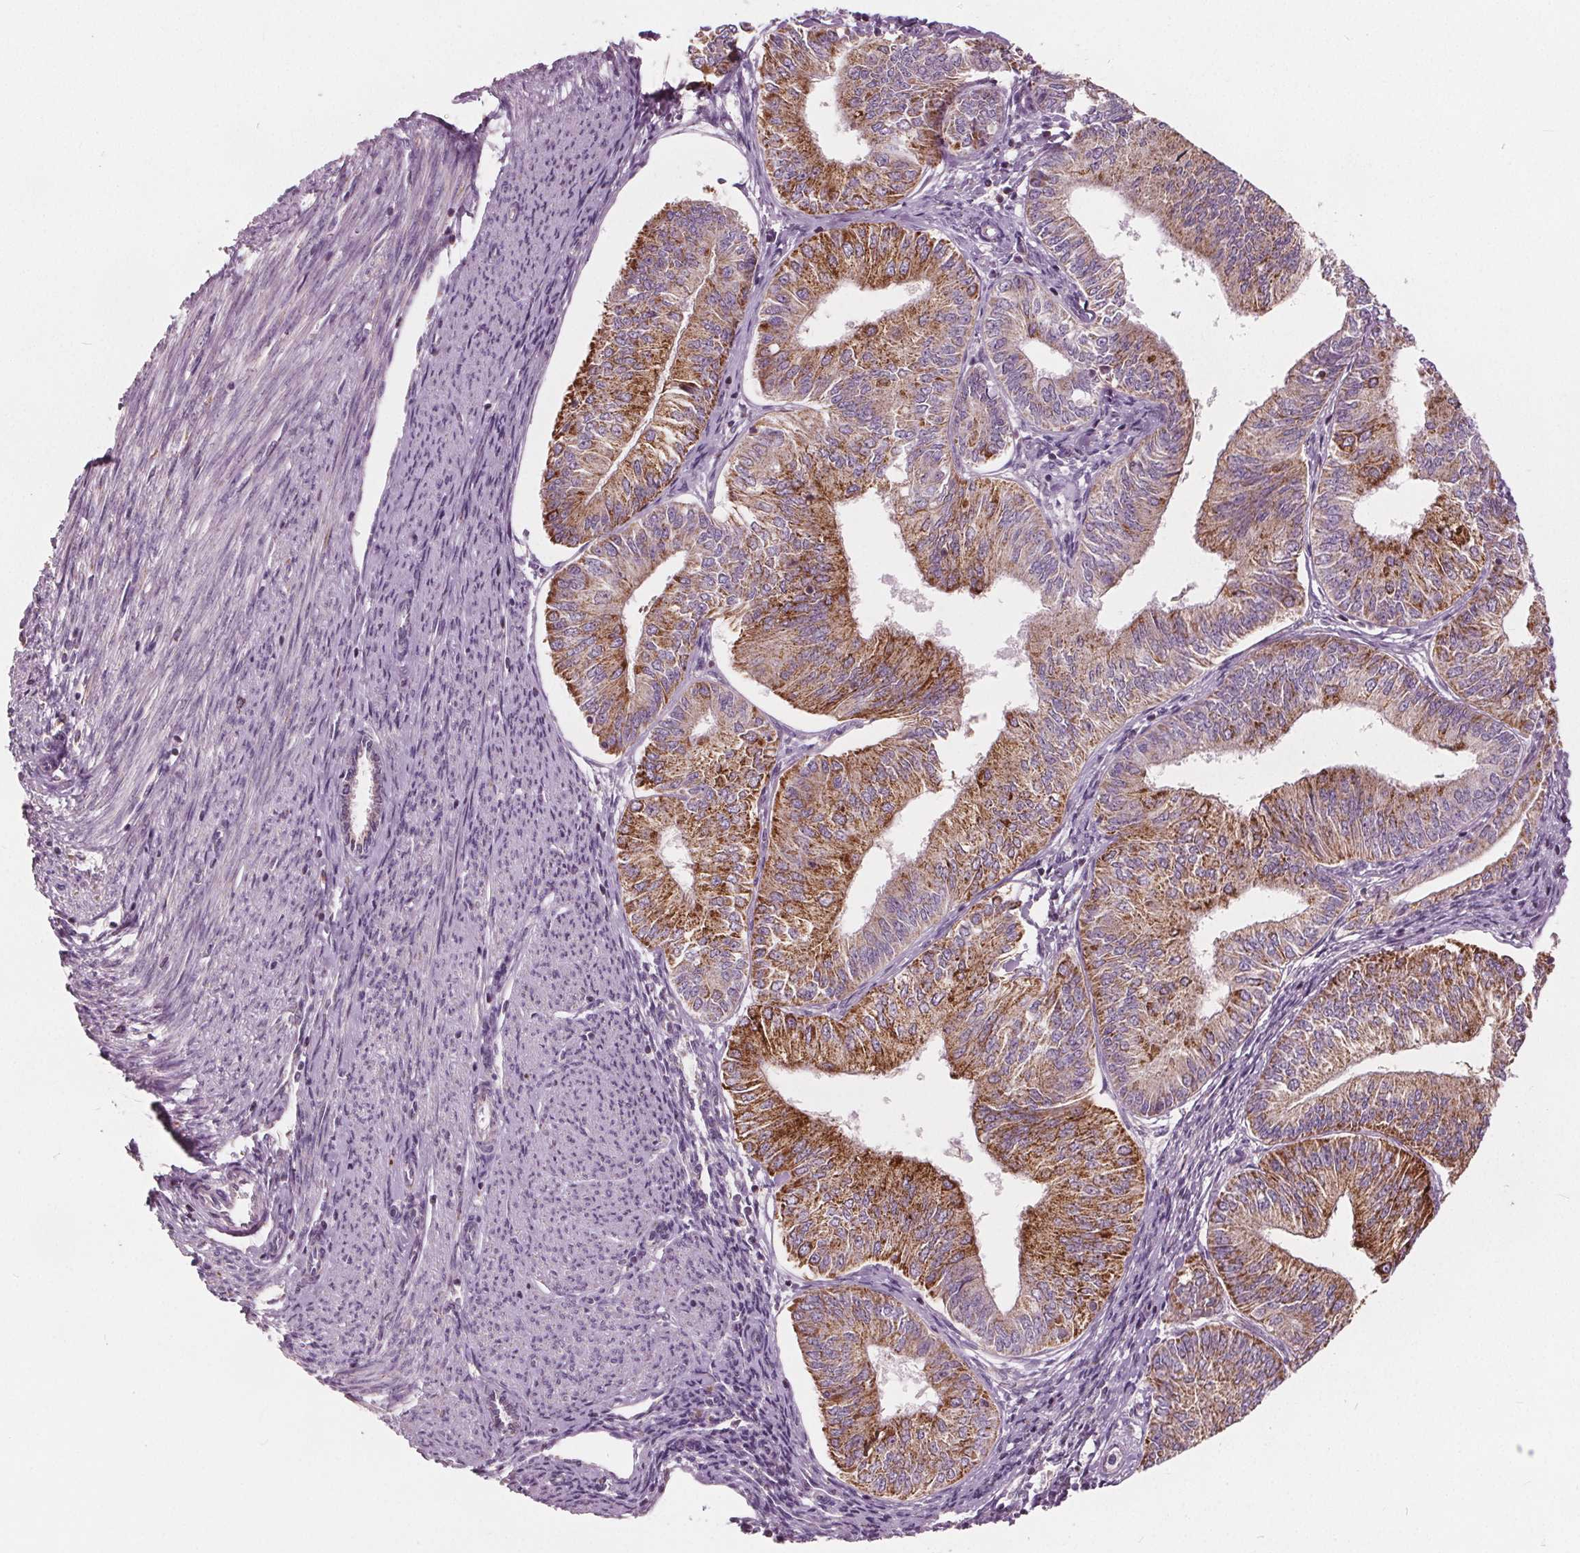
{"staining": {"intensity": "moderate", "quantity": ">75%", "location": "cytoplasmic/membranous"}, "tissue": "endometrial cancer", "cell_type": "Tumor cells", "image_type": "cancer", "snomed": [{"axis": "morphology", "description": "Adenocarcinoma, NOS"}, {"axis": "topography", "description": "Endometrium"}], "caption": "An immunohistochemistry image of tumor tissue is shown. Protein staining in brown highlights moderate cytoplasmic/membranous positivity in endometrial cancer within tumor cells.", "gene": "ECI2", "patient": {"sex": "female", "age": 58}}